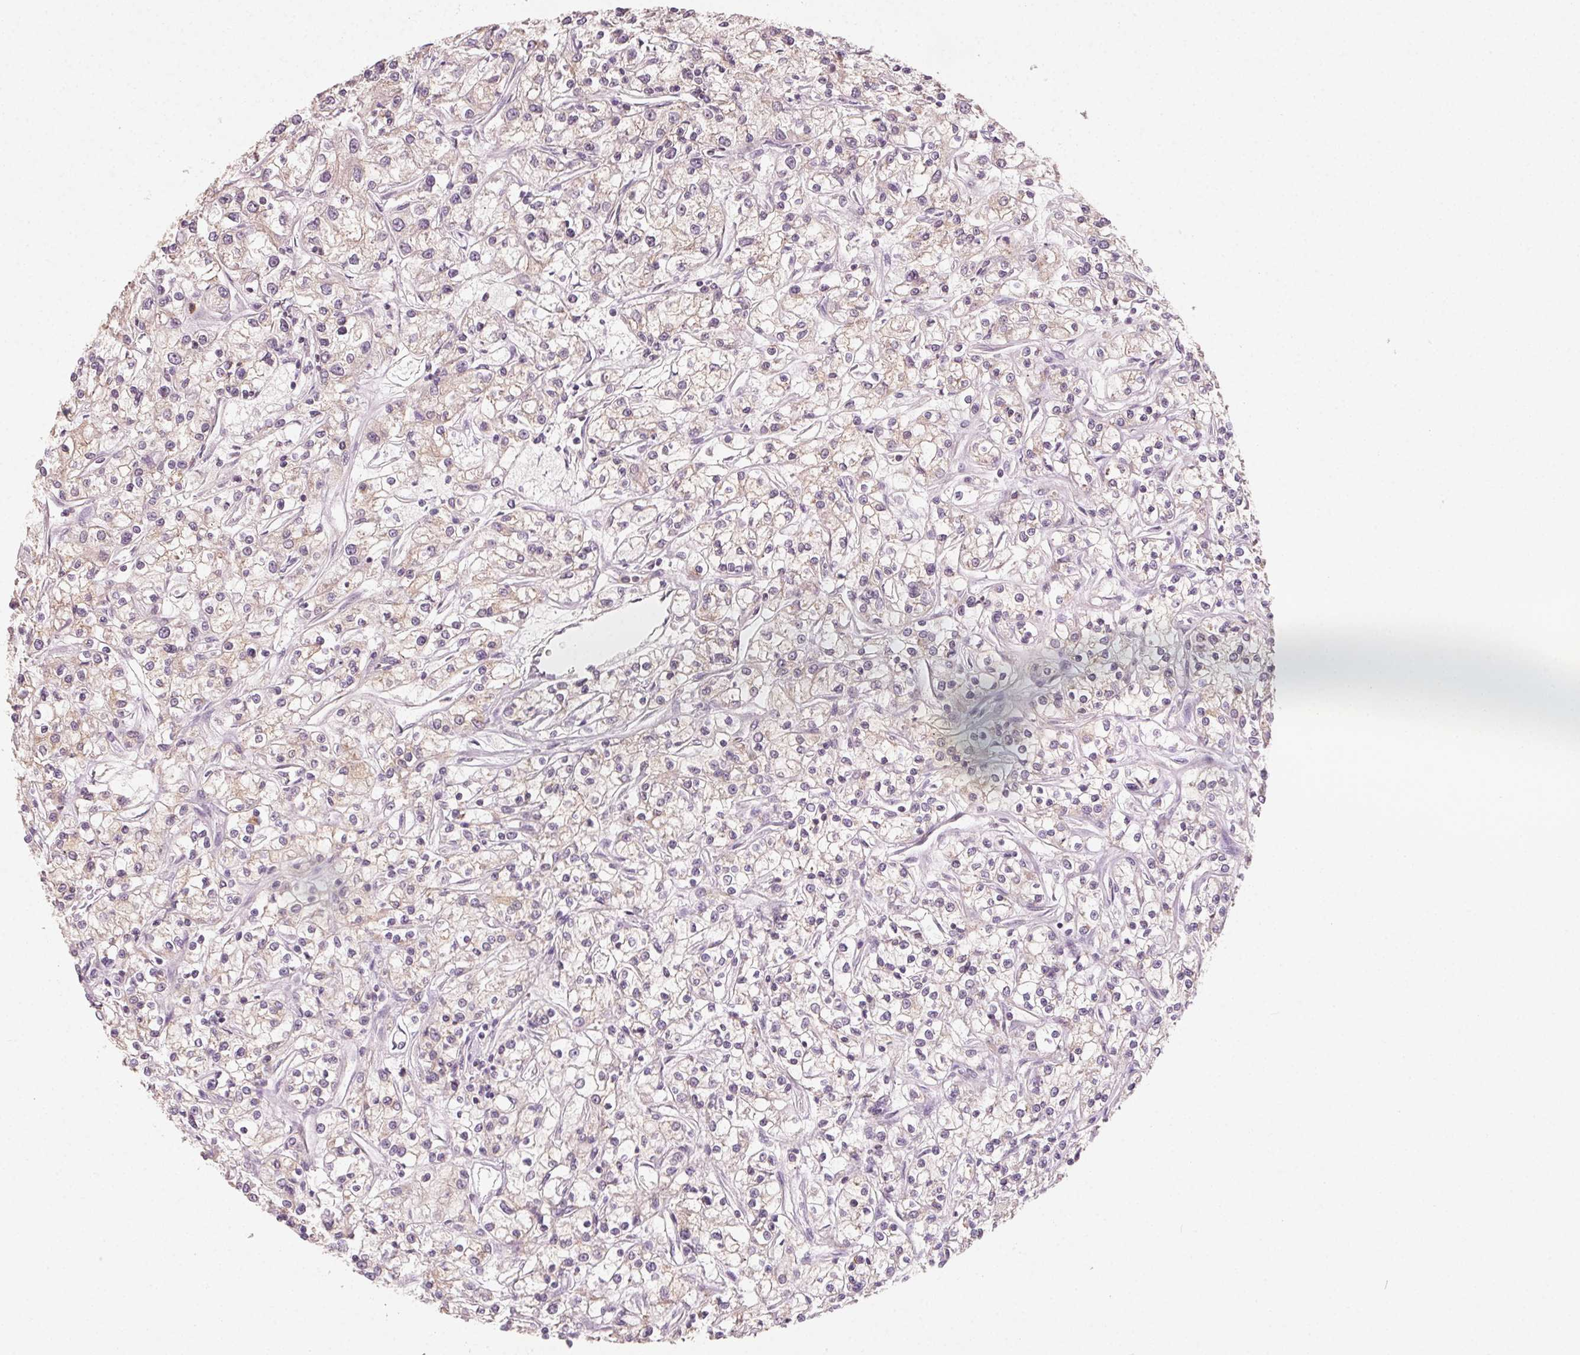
{"staining": {"intensity": "negative", "quantity": "none", "location": "none"}, "tissue": "renal cancer", "cell_type": "Tumor cells", "image_type": "cancer", "snomed": [{"axis": "morphology", "description": "Adenocarcinoma, NOS"}, {"axis": "topography", "description": "Kidney"}], "caption": "Adenocarcinoma (renal) was stained to show a protein in brown. There is no significant staining in tumor cells.", "gene": "AP1S1", "patient": {"sex": "female", "age": 59}}